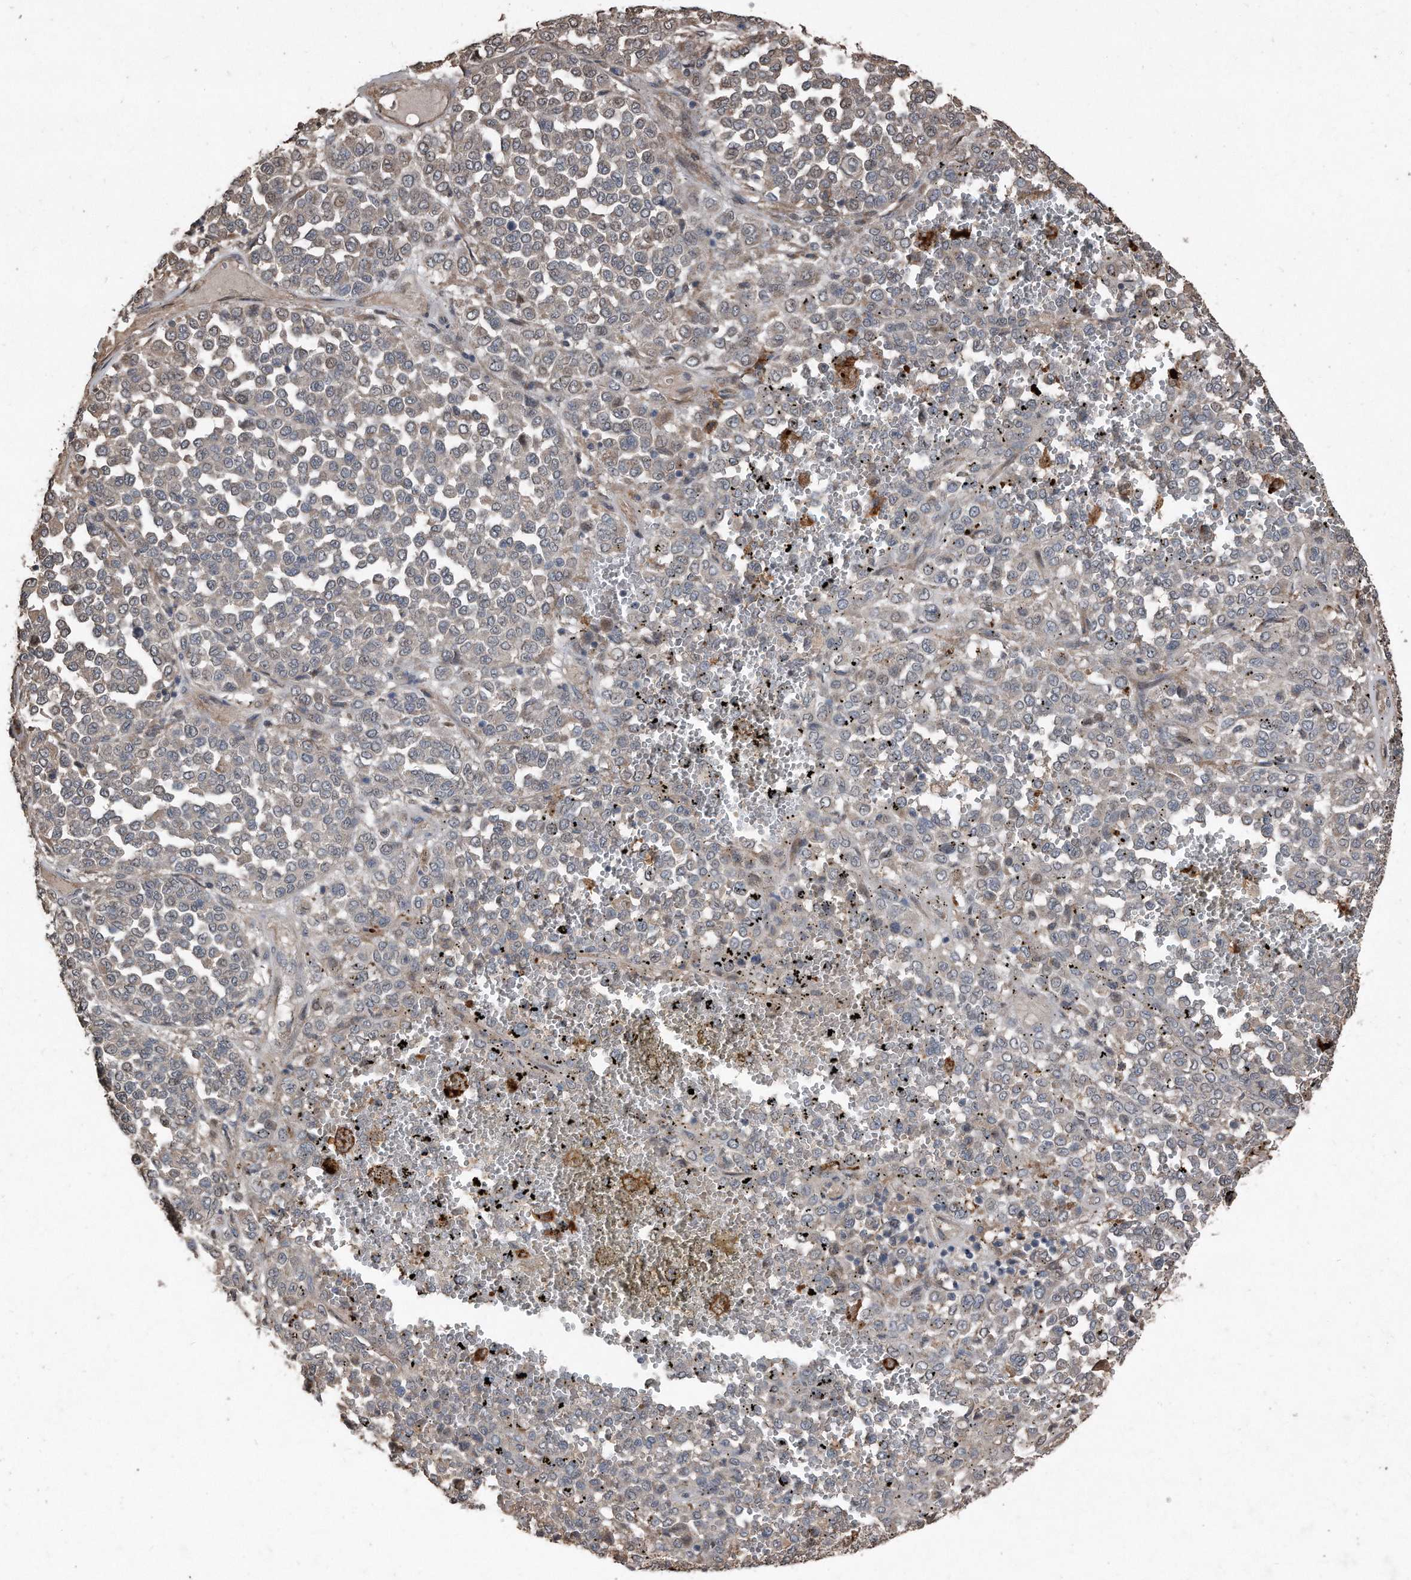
{"staining": {"intensity": "negative", "quantity": "none", "location": "none"}, "tissue": "melanoma", "cell_type": "Tumor cells", "image_type": "cancer", "snomed": [{"axis": "morphology", "description": "Malignant melanoma, Metastatic site"}, {"axis": "topography", "description": "Pancreas"}], "caption": "This is an IHC micrograph of human melanoma. There is no expression in tumor cells.", "gene": "ANKRD10", "patient": {"sex": "female", "age": 30}}